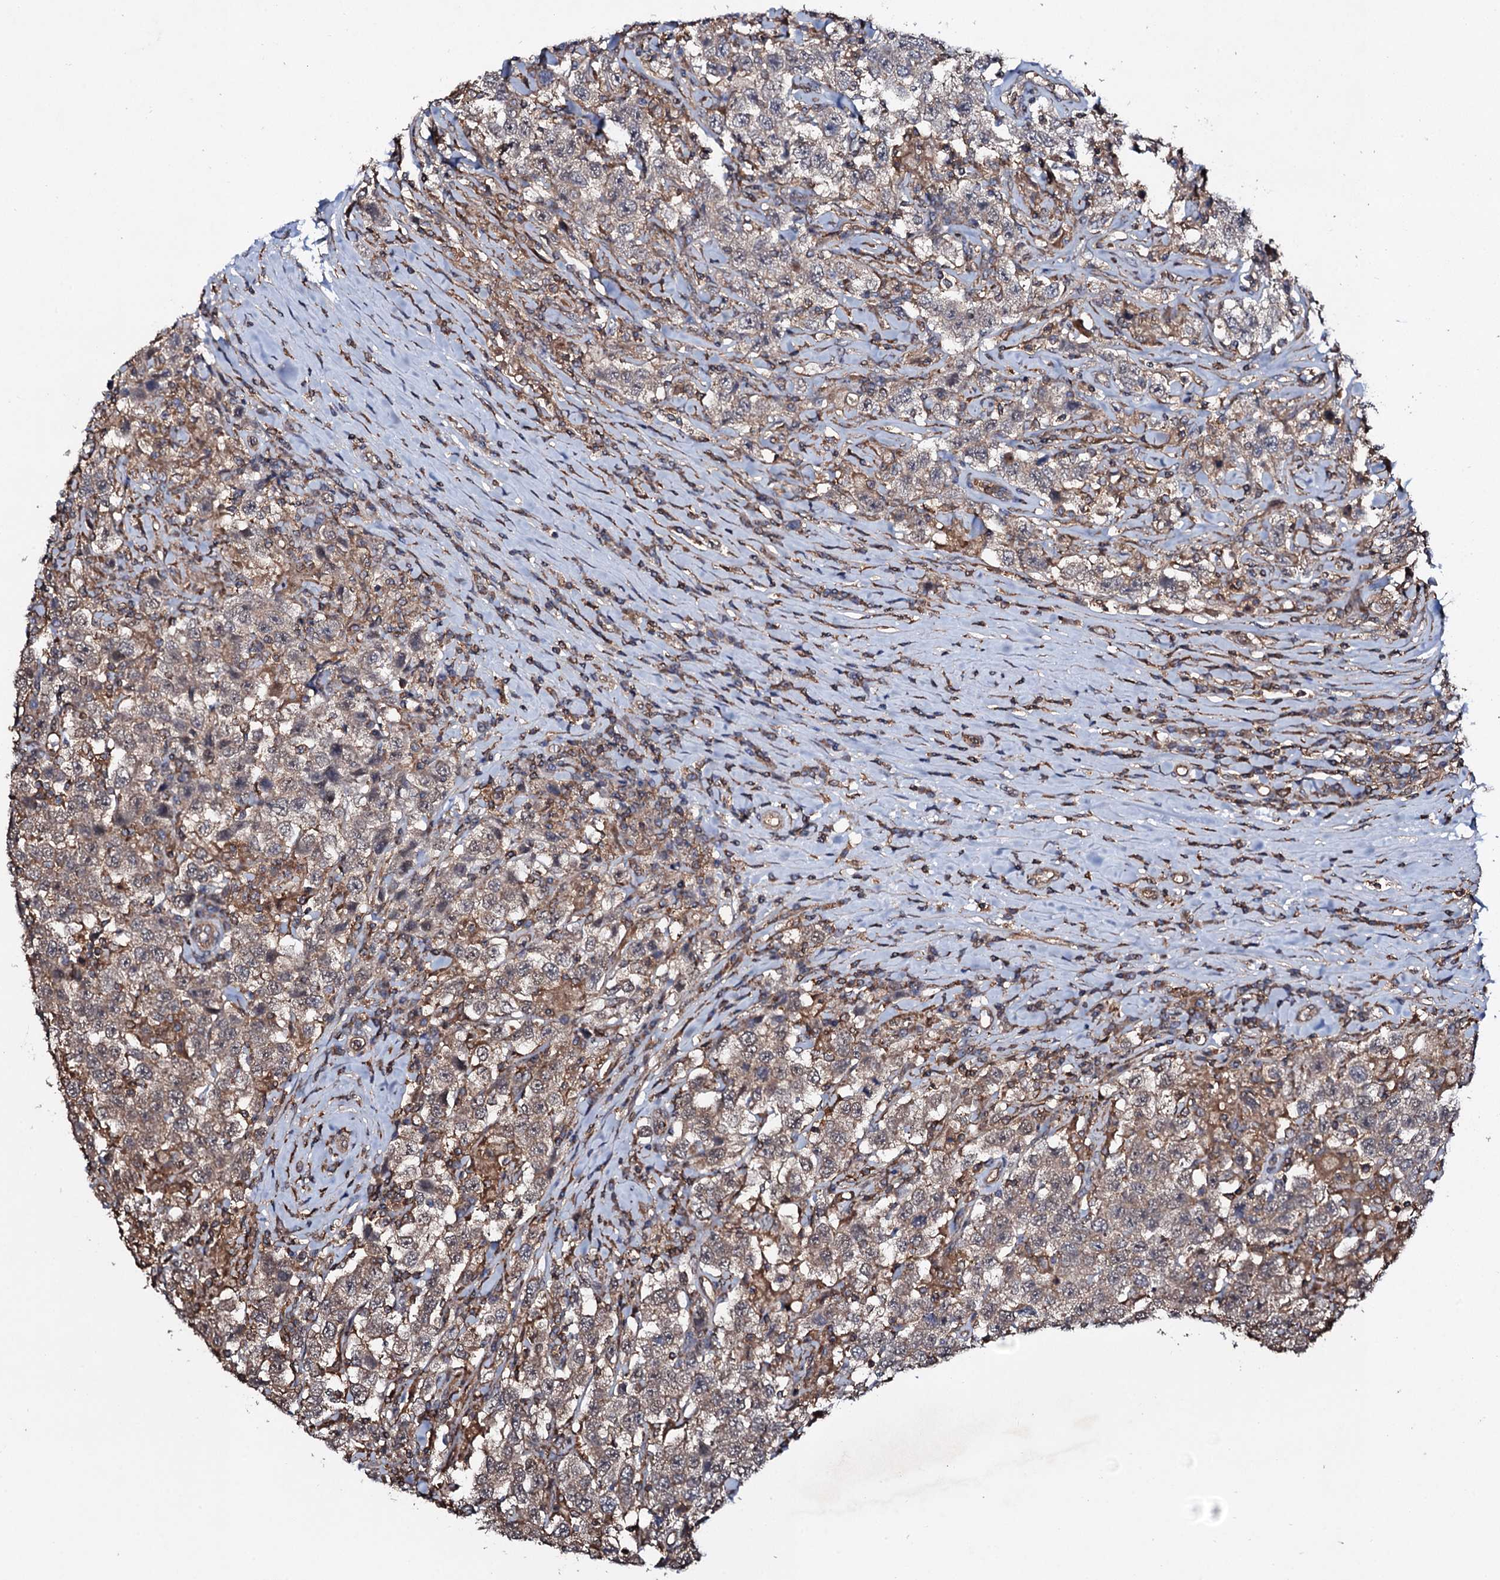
{"staining": {"intensity": "weak", "quantity": ">75%", "location": "cytoplasmic/membranous"}, "tissue": "testis cancer", "cell_type": "Tumor cells", "image_type": "cancer", "snomed": [{"axis": "morphology", "description": "Seminoma, NOS"}, {"axis": "topography", "description": "Testis"}], "caption": "The histopathology image displays immunohistochemical staining of testis cancer (seminoma). There is weak cytoplasmic/membranous expression is appreciated in about >75% of tumor cells. The protein is stained brown, and the nuclei are stained in blue (DAB (3,3'-diaminobenzidine) IHC with brightfield microscopy, high magnification).", "gene": "COG6", "patient": {"sex": "male", "age": 41}}